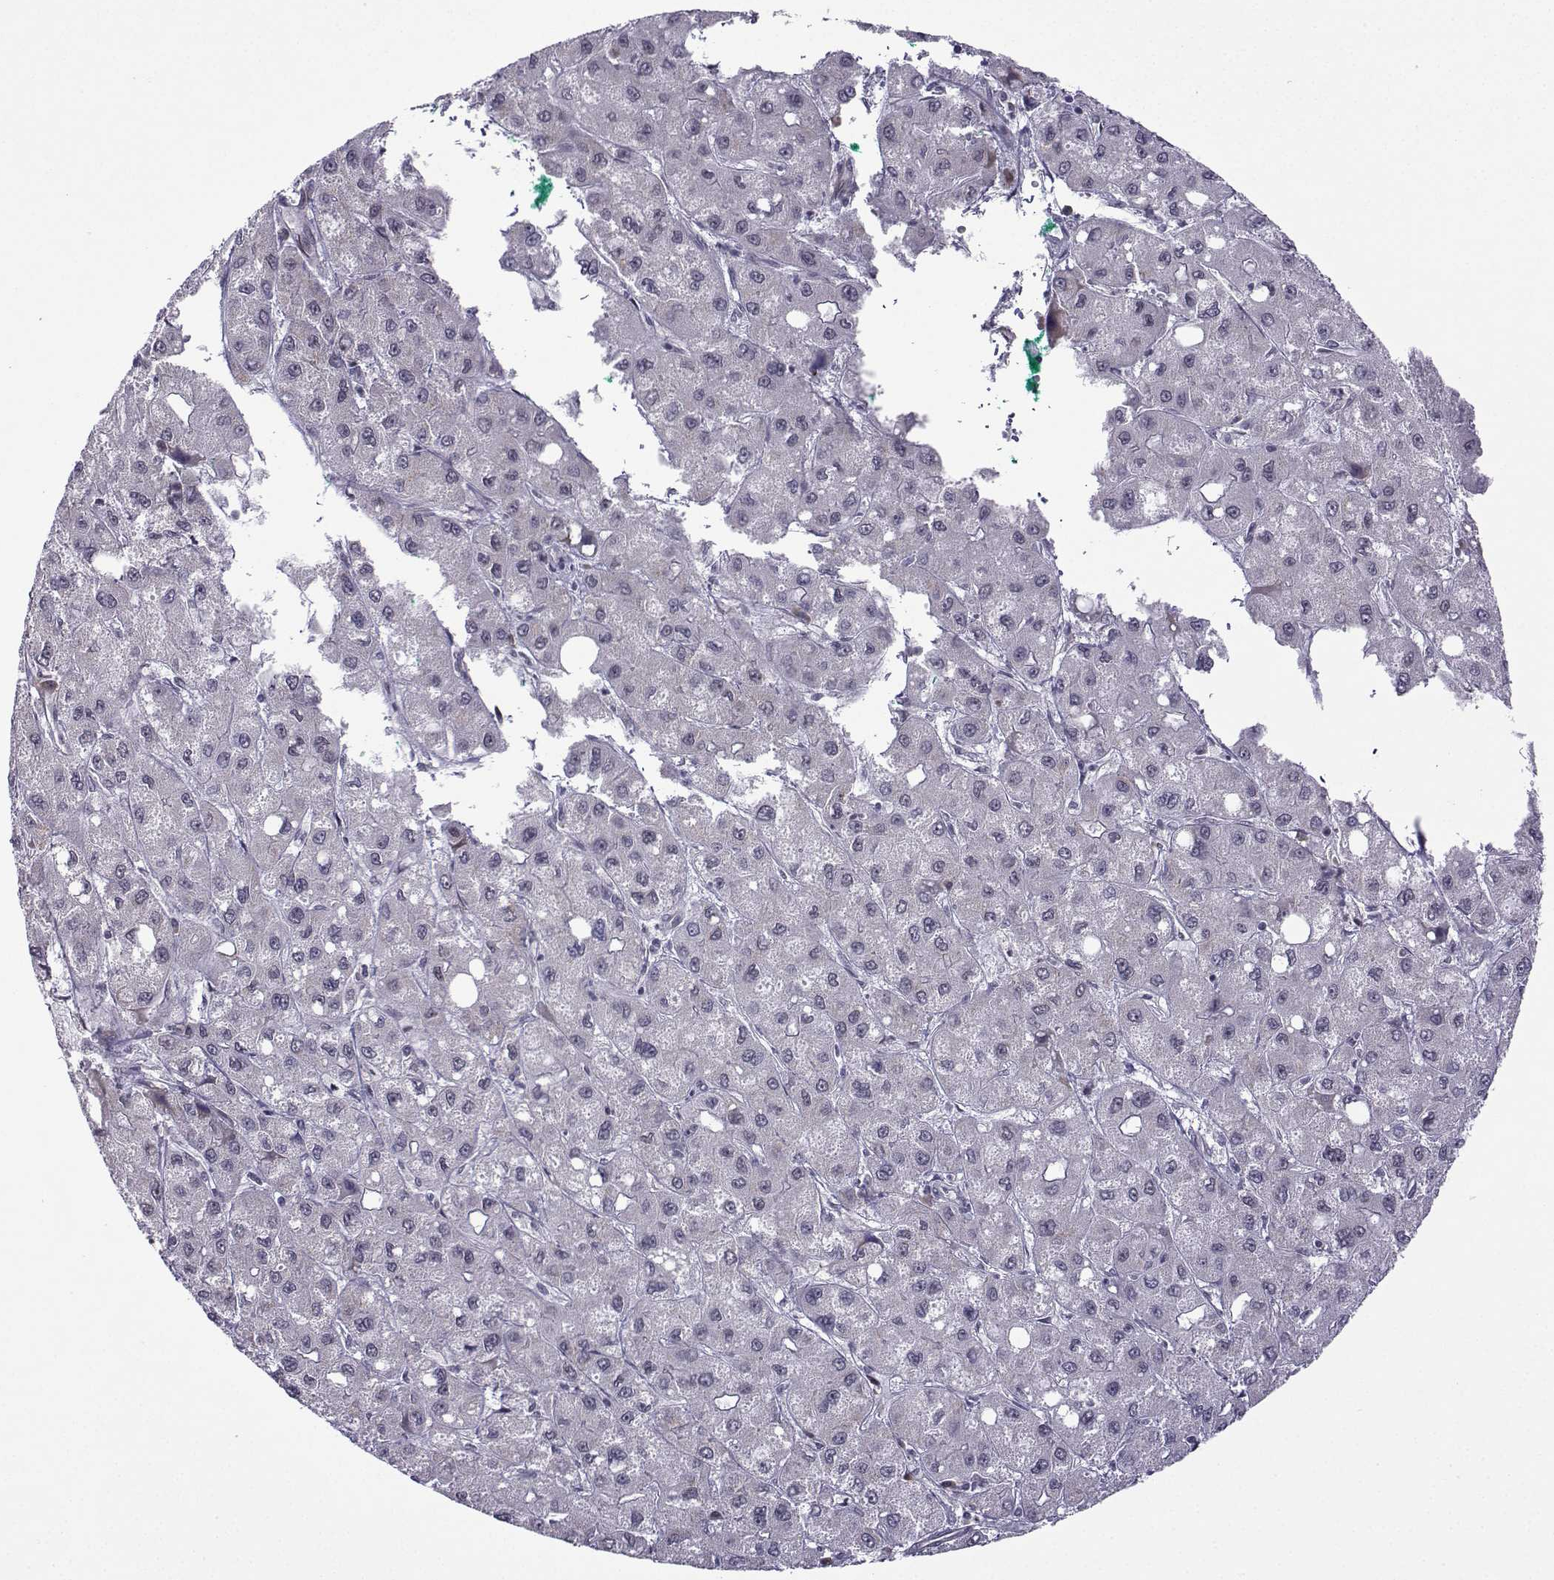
{"staining": {"intensity": "negative", "quantity": "none", "location": "none"}, "tissue": "liver cancer", "cell_type": "Tumor cells", "image_type": "cancer", "snomed": [{"axis": "morphology", "description": "Carcinoma, Hepatocellular, NOS"}, {"axis": "topography", "description": "Liver"}], "caption": "An immunohistochemistry image of hepatocellular carcinoma (liver) is shown. There is no staining in tumor cells of hepatocellular carcinoma (liver).", "gene": "FGF3", "patient": {"sex": "male", "age": 73}}